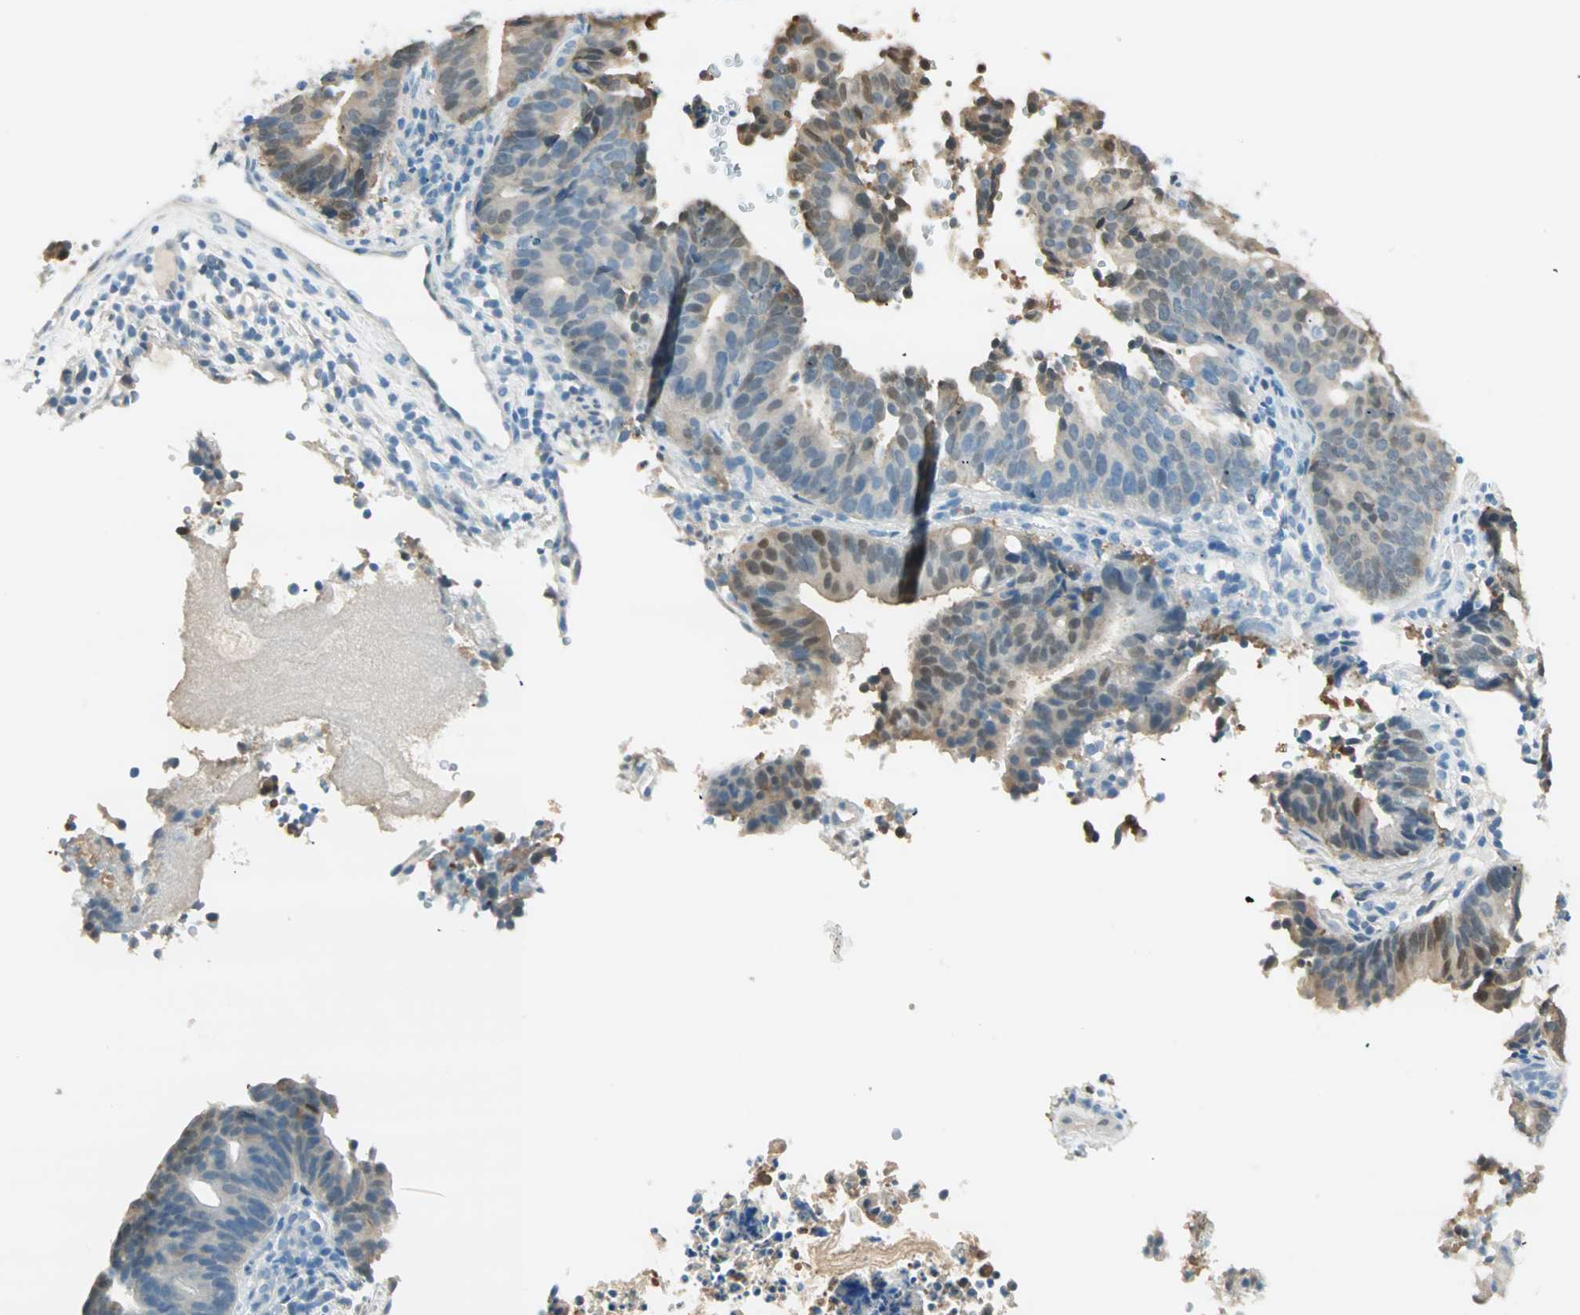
{"staining": {"intensity": "moderate", "quantity": ">75%", "location": "cytoplasmic/membranous,nuclear"}, "tissue": "endometrial cancer", "cell_type": "Tumor cells", "image_type": "cancer", "snomed": [{"axis": "morphology", "description": "Adenocarcinoma, NOS"}, {"axis": "topography", "description": "Uterus"}], "caption": "Adenocarcinoma (endometrial) stained with immunohistochemistry (IHC) exhibits moderate cytoplasmic/membranous and nuclear positivity in approximately >75% of tumor cells.", "gene": "S100A1", "patient": {"sex": "female", "age": 83}}